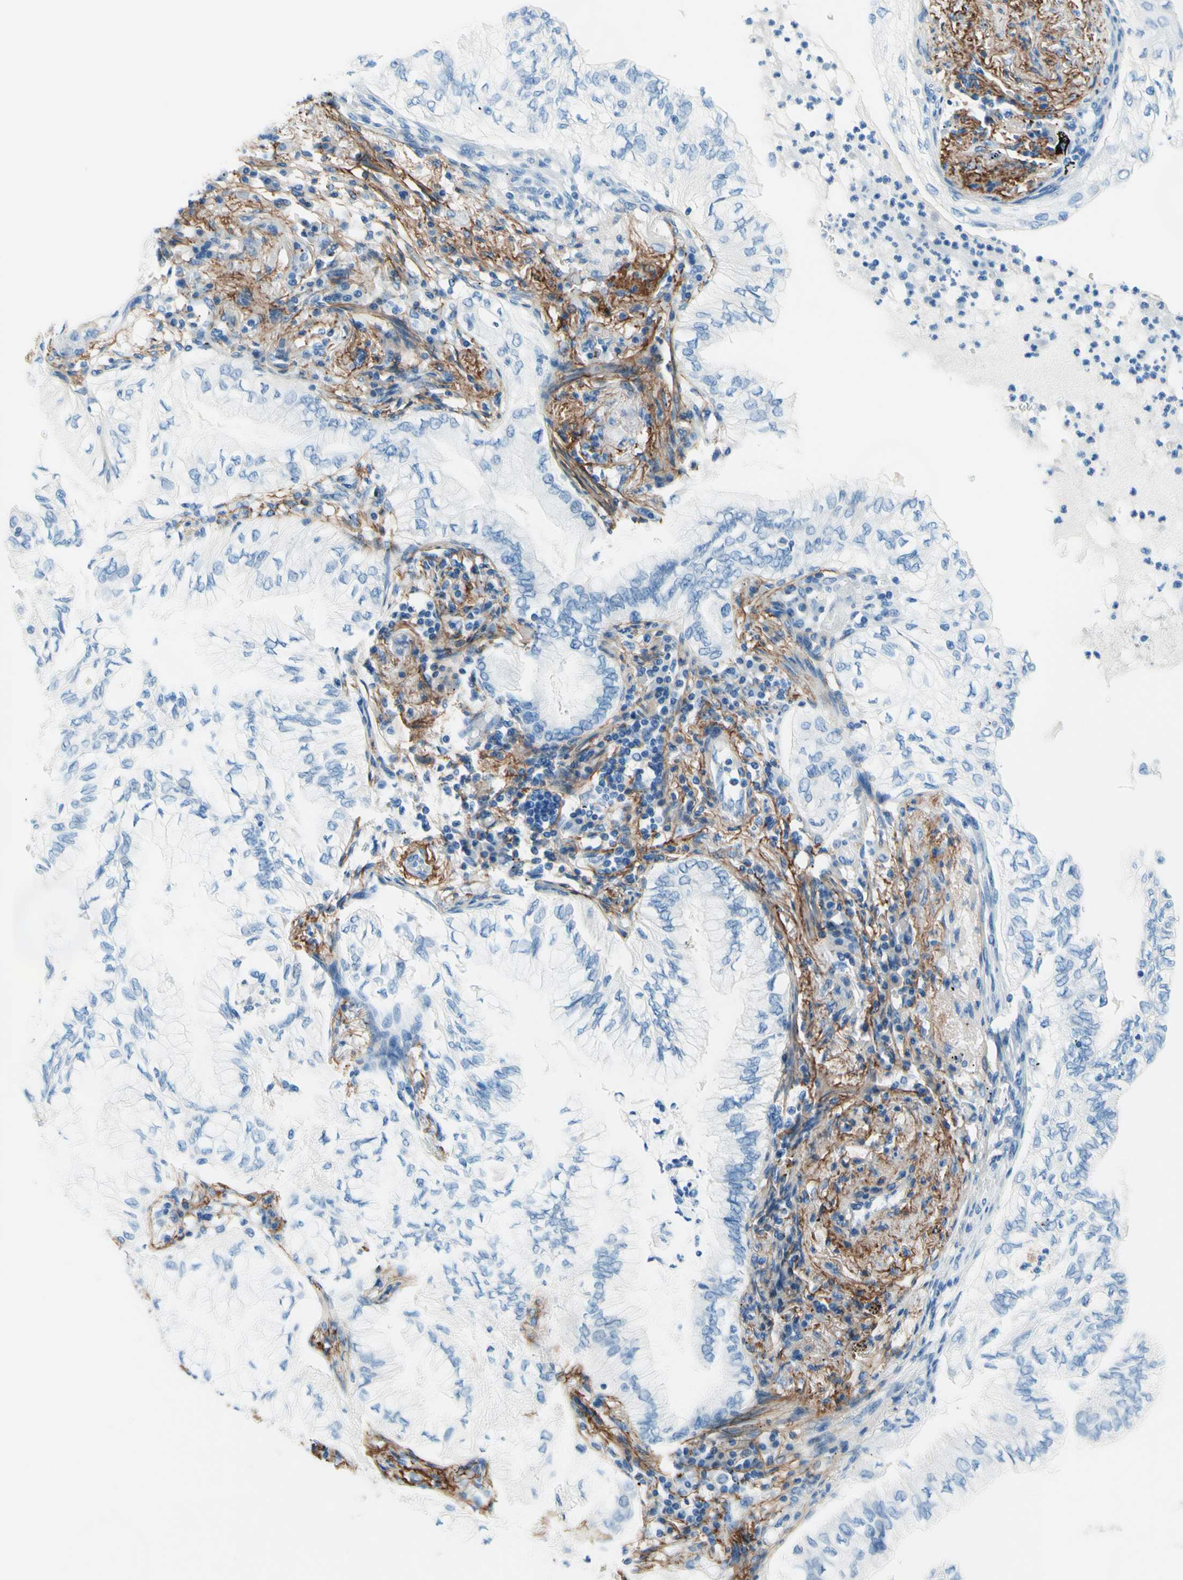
{"staining": {"intensity": "negative", "quantity": "none", "location": "none"}, "tissue": "lung cancer", "cell_type": "Tumor cells", "image_type": "cancer", "snomed": [{"axis": "morphology", "description": "Normal tissue, NOS"}, {"axis": "morphology", "description": "Adenocarcinoma, NOS"}, {"axis": "topography", "description": "Bronchus"}, {"axis": "topography", "description": "Lung"}], "caption": "A photomicrograph of human lung adenocarcinoma is negative for staining in tumor cells. (DAB immunohistochemistry visualized using brightfield microscopy, high magnification).", "gene": "MFAP5", "patient": {"sex": "female", "age": 70}}